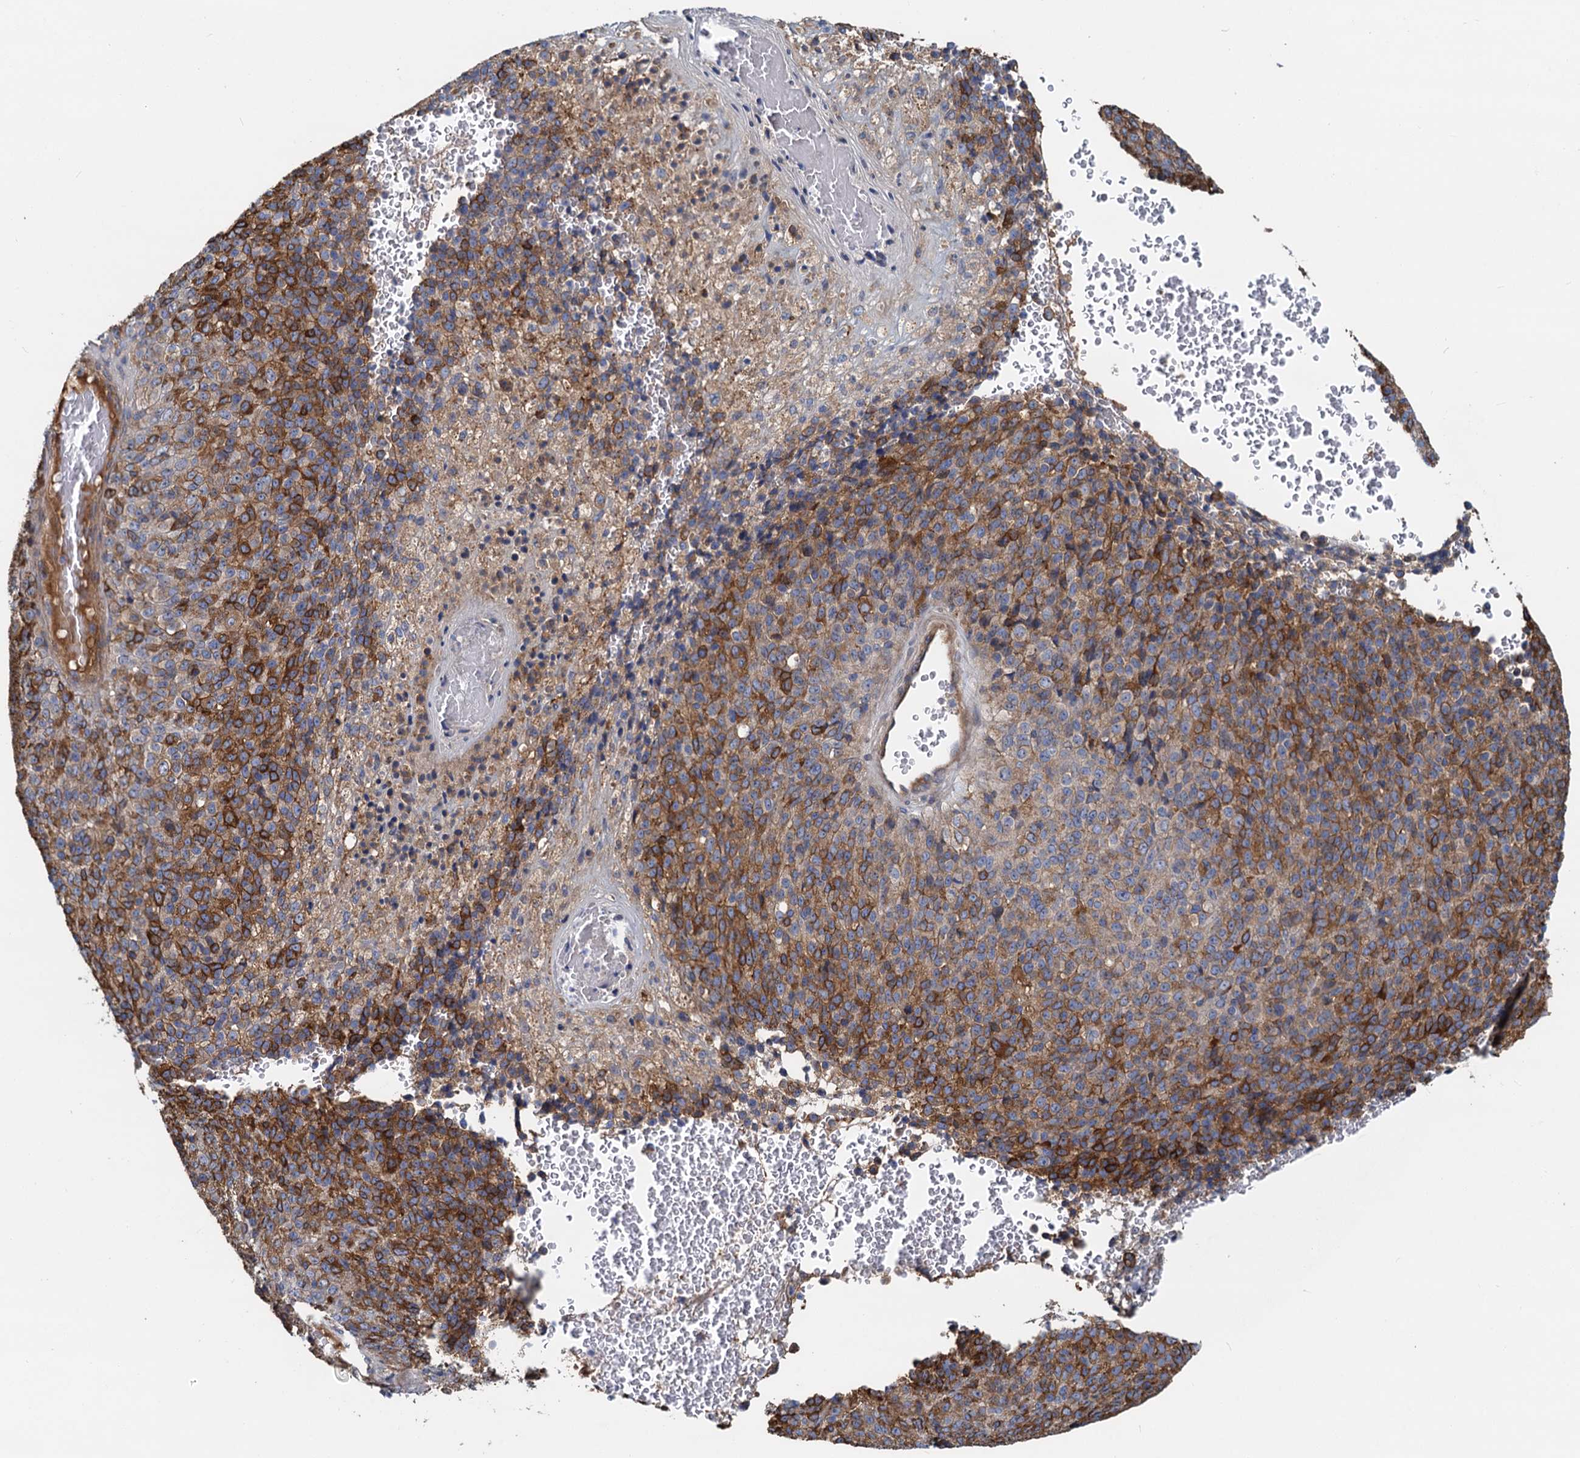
{"staining": {"intensity": "strong", "quantity": "25%-75%", "location": "cytoplasmic/membranous"}, "tissue": "melanoma", "cell_type": "Tumor cells", "image_type": "cancer", "snomed": [{"axis": "morphology", "description": "Malignant melanoma, Metastatic site"}, {"axis": "topography", "description": "Brain"}], "caption": "Immunohistochemical staining of human malignant melanoma (metastatic site) exhibits strong cytoplasmic/membranous protein expression in approximately 25%-75% of tumor cells. (Brightfield microscopy of DAB IHC at high magnification).", "gene": "LNX2", "patient": {"sex": "female", "age": 56}}